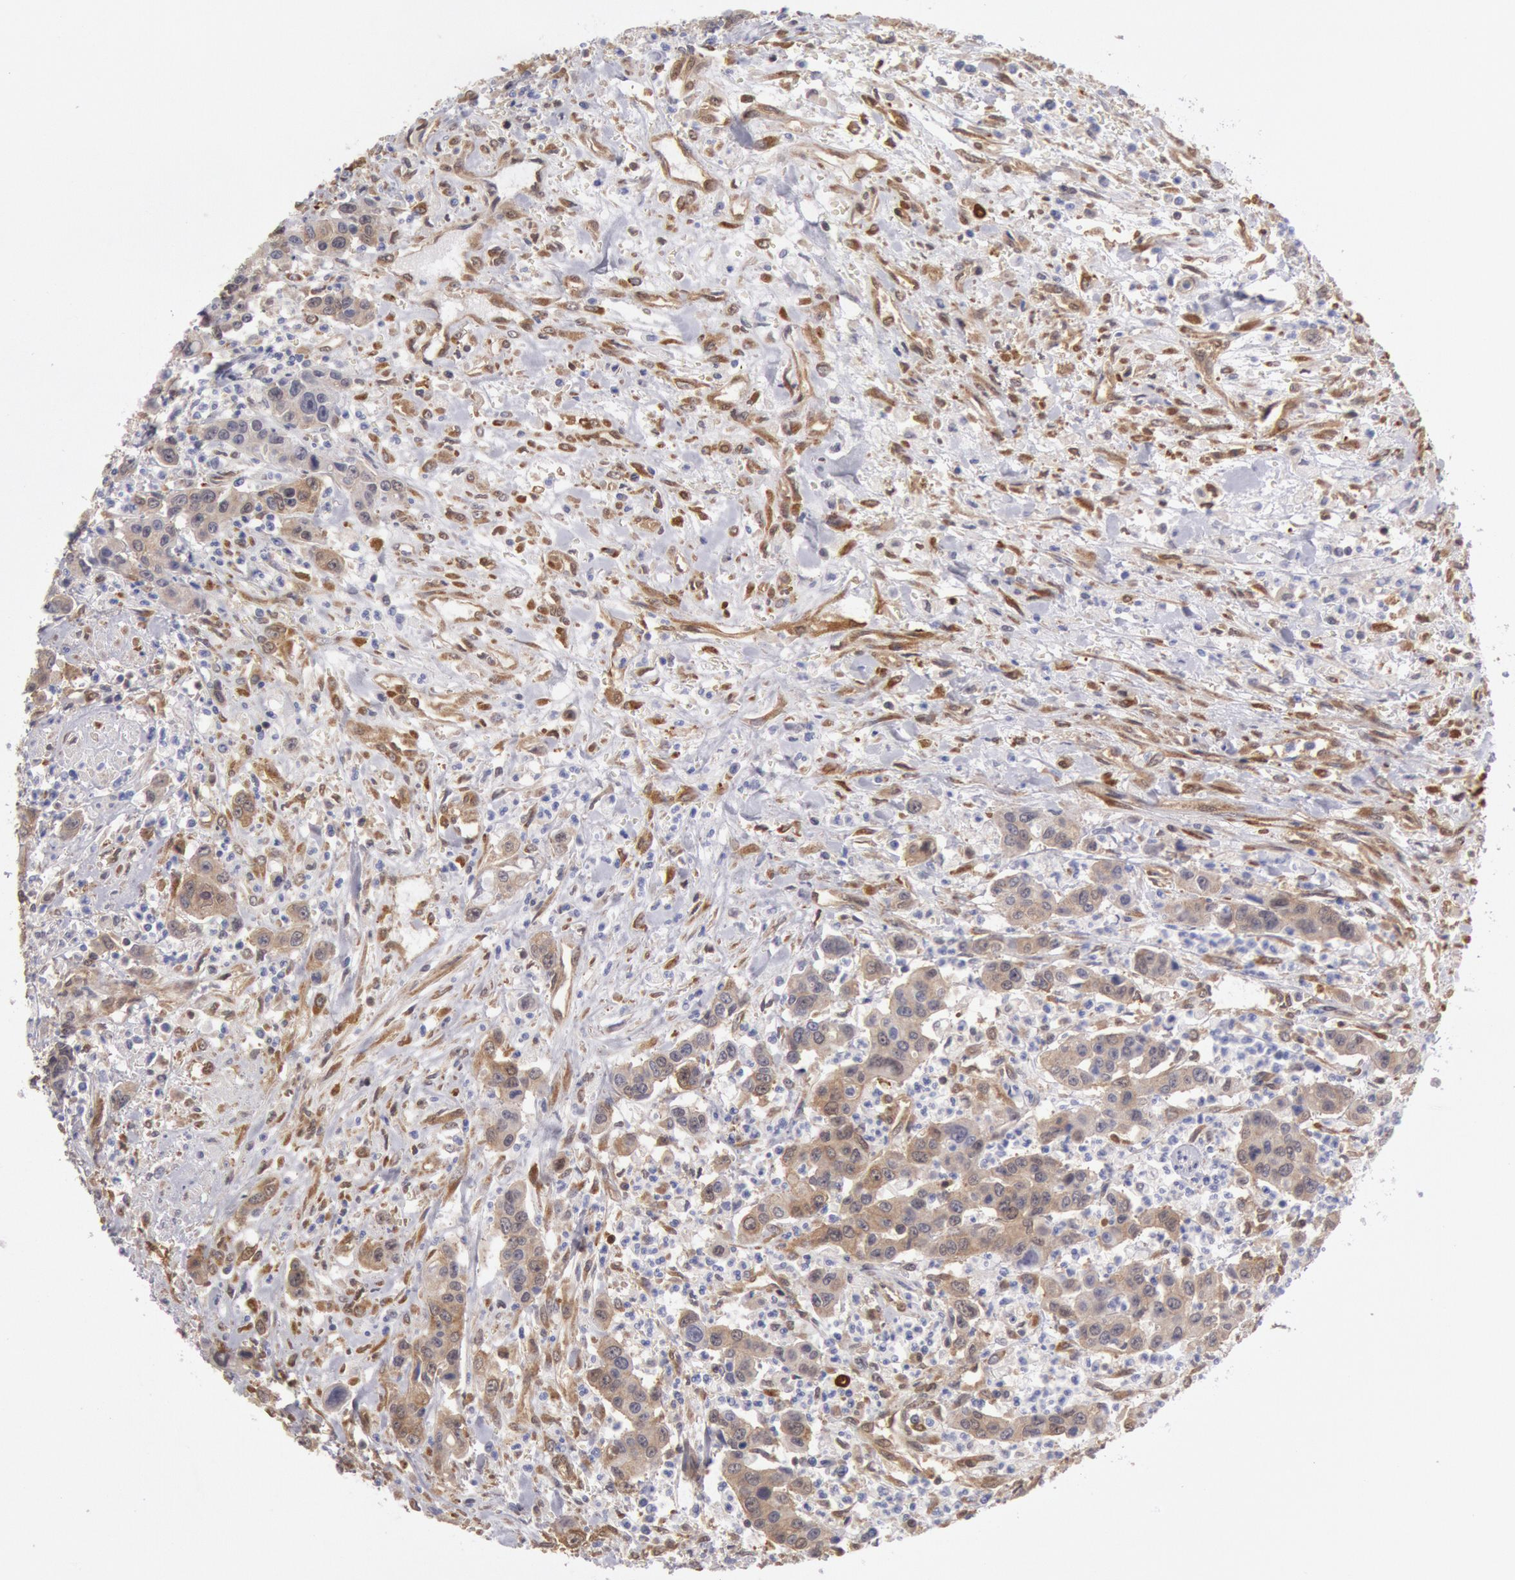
{"staining": {"intensity": "moderate", "quantity": ">75%", "location": "cytoplasmic/membranous"}, "tissue": "urothelial cancer", "cell_type": "Tumor cells", "image_type": "cancer", "snomed": [{"axis": "morphology", "description": "Urothelial carcinoma, High grade"}, {"axis": "topography", "description": "Urinary bladder"}], "caption": "Immunohistochemistry image of neoplastic tissue: urothelial cancer stained using immunohistochemistry reveals medium levels of moderate protein expression localized specifically in the cytoplasmic/membranous of tumor cells, appearing as a cytoplasmic/membranous brown color.", "gene": "CCDC50", "patient": {"sex": "male", "age": 86}}